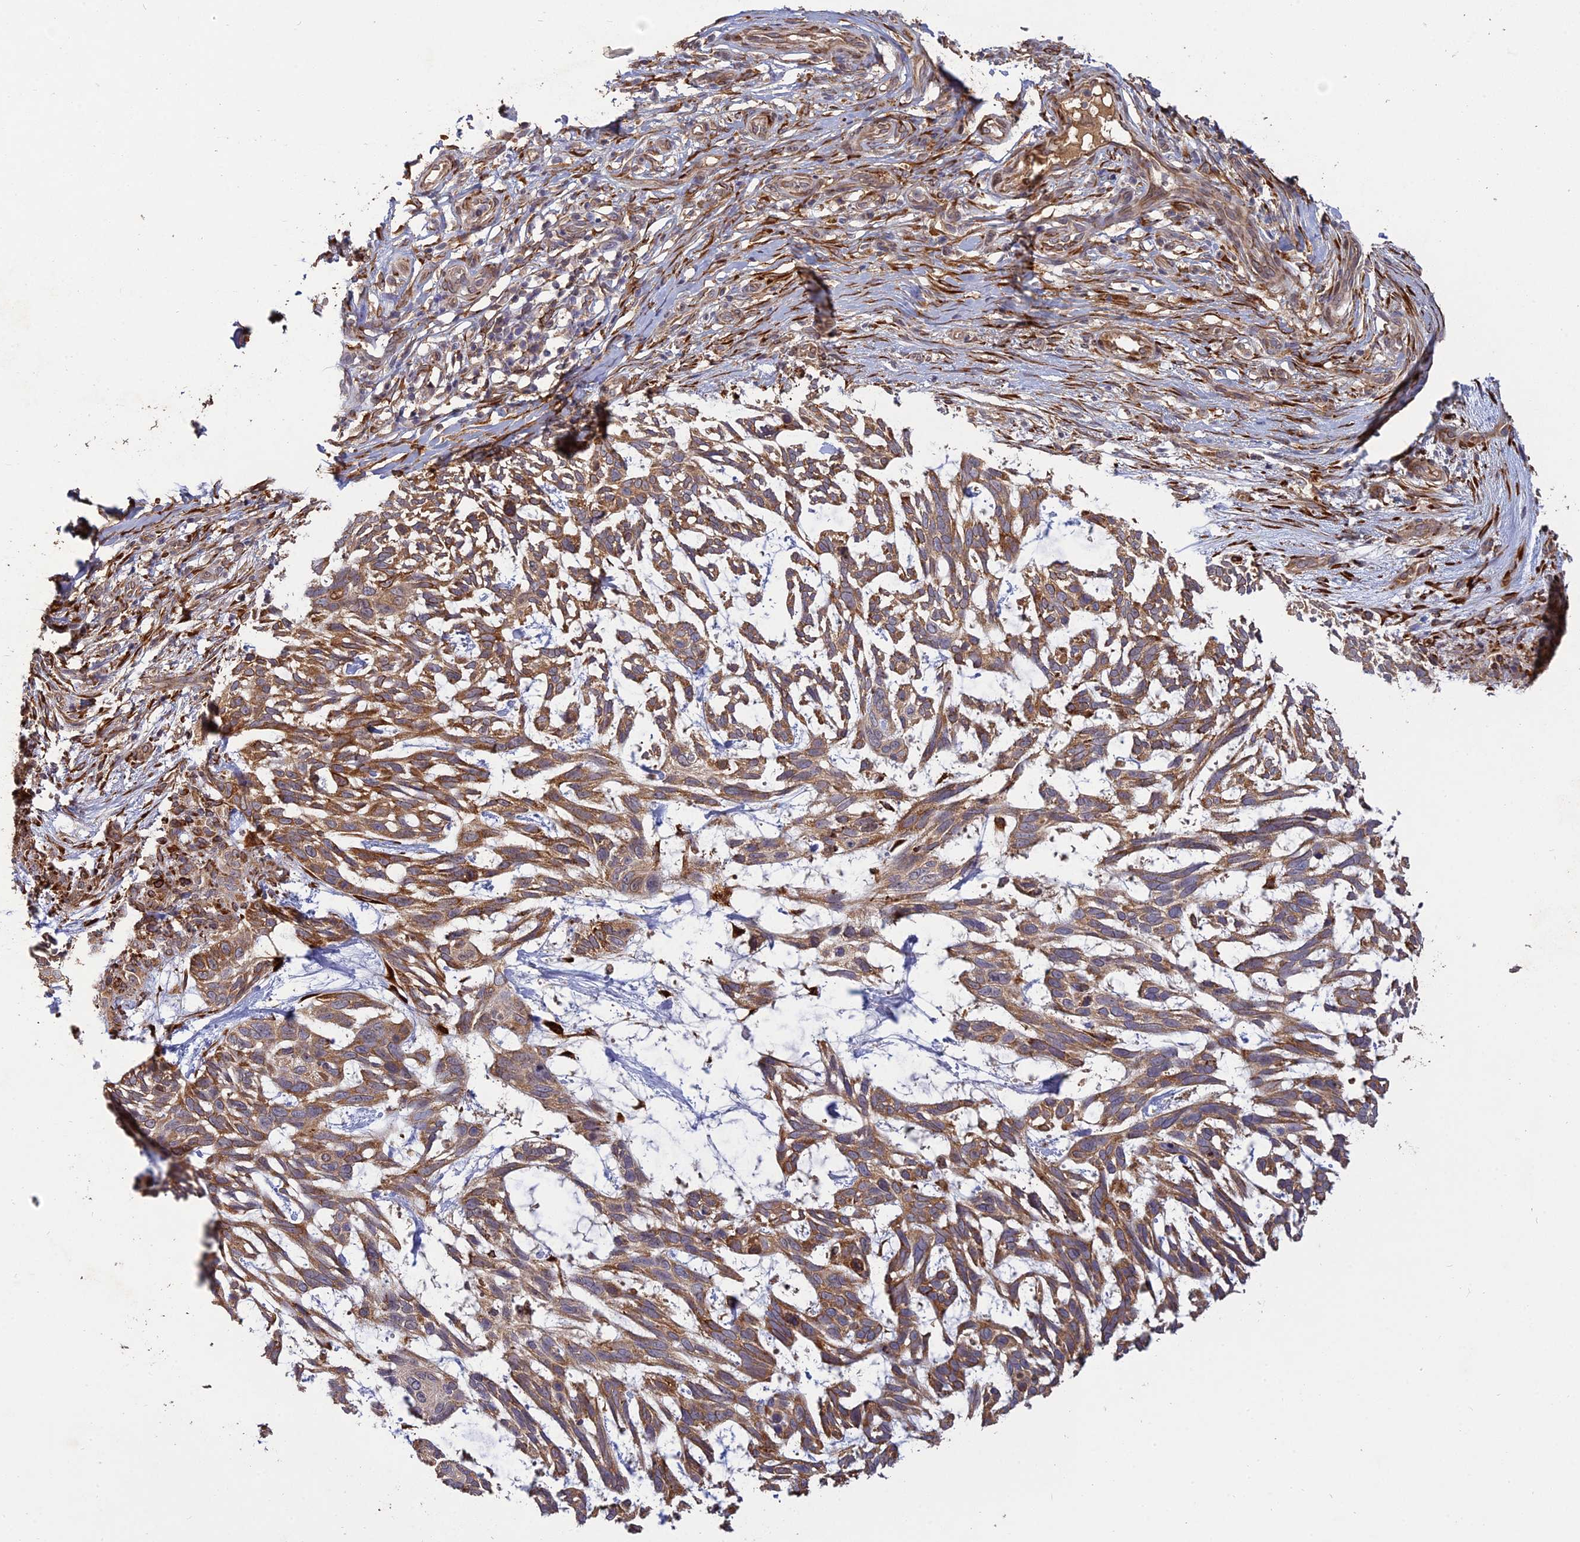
{"staining": {"intensity": "moderate", "quantity": ">75%", "location": "cytoplasmic/membranous"}, "tissue": "skin cancer", "cell_type": "Tumor cells", "image_type": "cancer", "snomed": [{"axis": "morphology", "description": "Basal cell carcinoma"}, {"axis": "topography", "description": "Skin"}], "caption": "Immunohistochemistry staining of skin basal cell carcinoma, which reveals medium levels of moderate cytoplasmic/membranous positivity in about >75% of tumor cells indicating moderate cytoplasmic/membranous protein positivity. The staining was performed using DAB (brown) for protein detection and nuclei were counterstained in hematoxylin (blue).", "gene": "PPIC", "patient": {"sex": "male", "age": 88}}